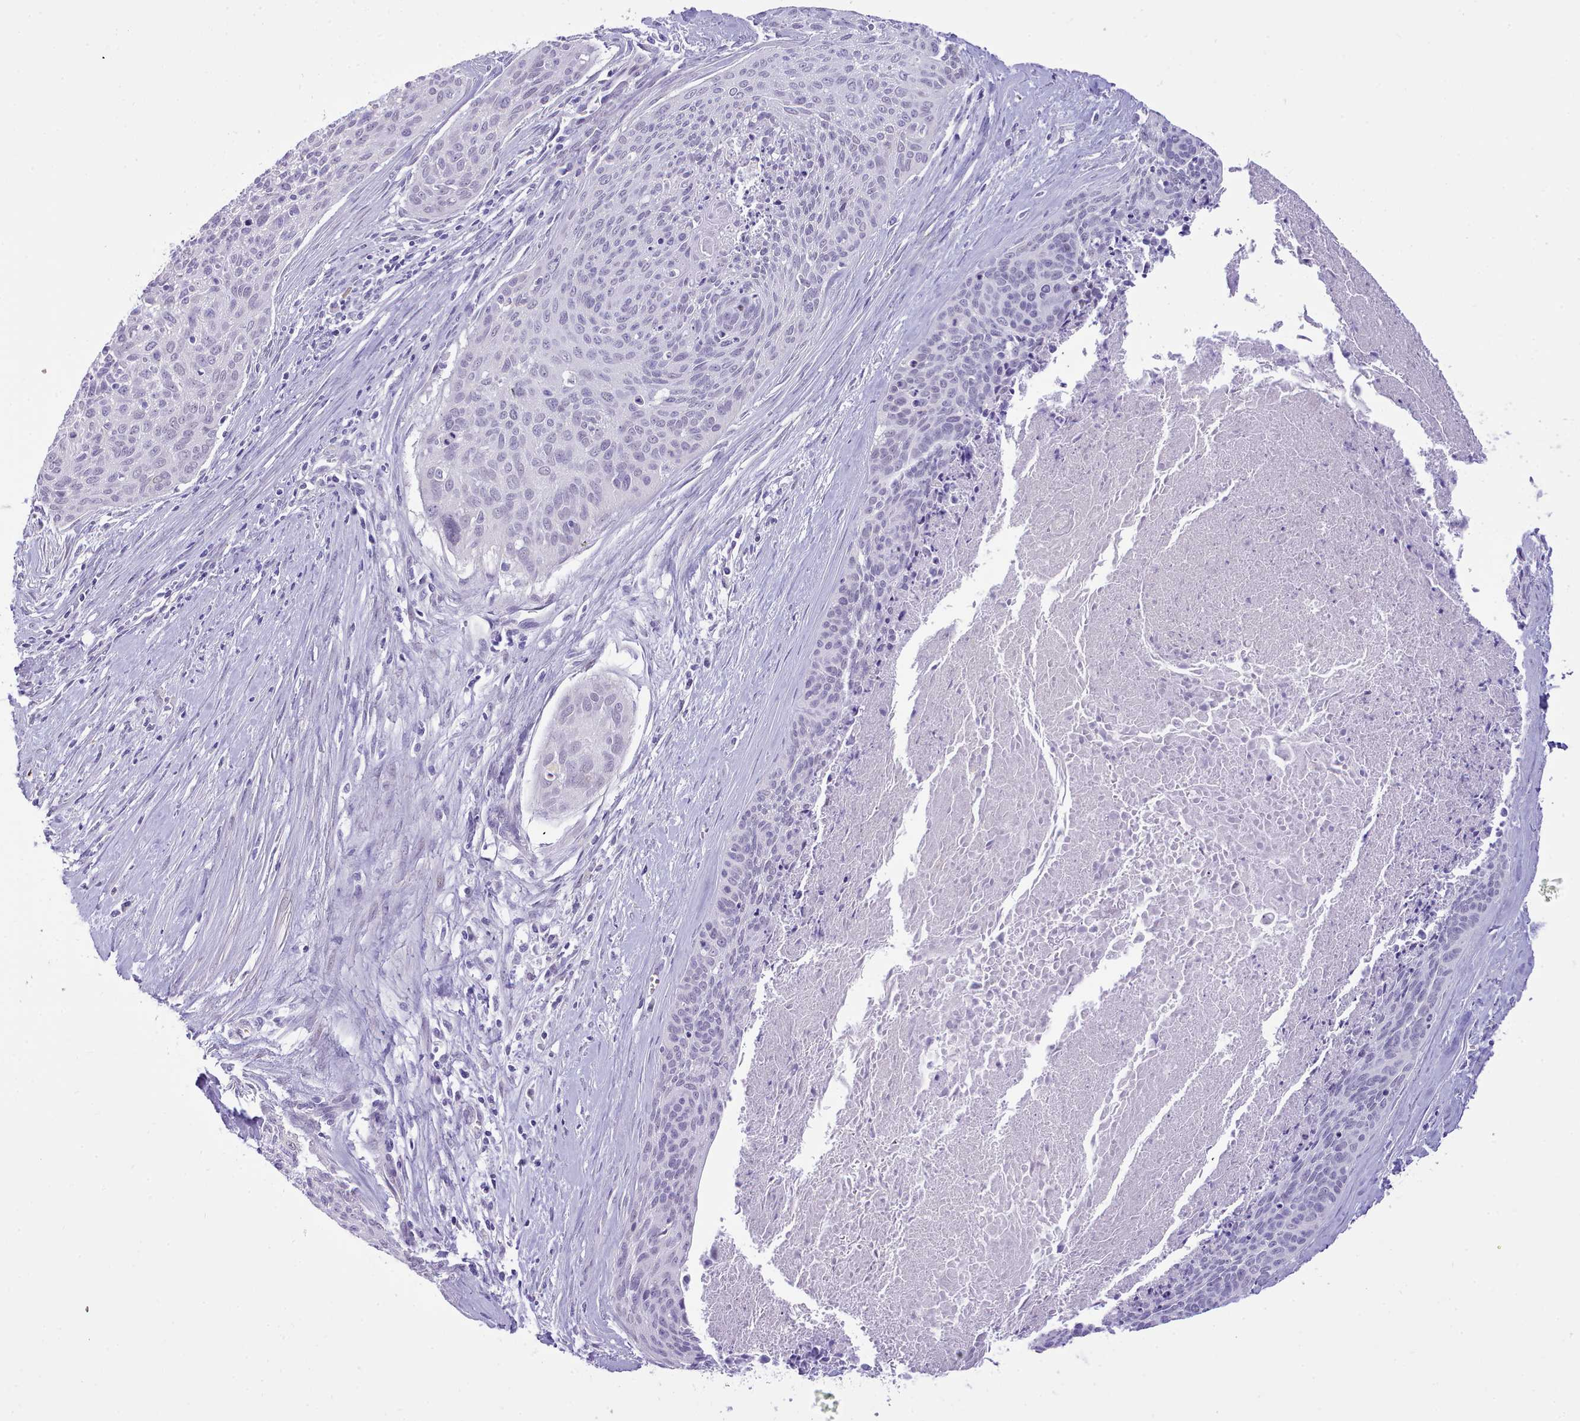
{"staining": {"intensity": "negative", "quantity": "none", "location": "none"}, "tissue": "cervical cancer", "cell_type": "Tumor cells", "image_type": "cancer", "snomed": [{"axis": "morphology", "description": "Squamous cell carcinoma, NOS"}, {"axis": "topography", "description": "Cervix"}], "caption": "Cervical squamous cell carcinoma was stained to show a protein in brown. There is no significant positivity in tumor cells.", "gene": "LRRC37A", "patient": {"sex": "female", "age": 55}}